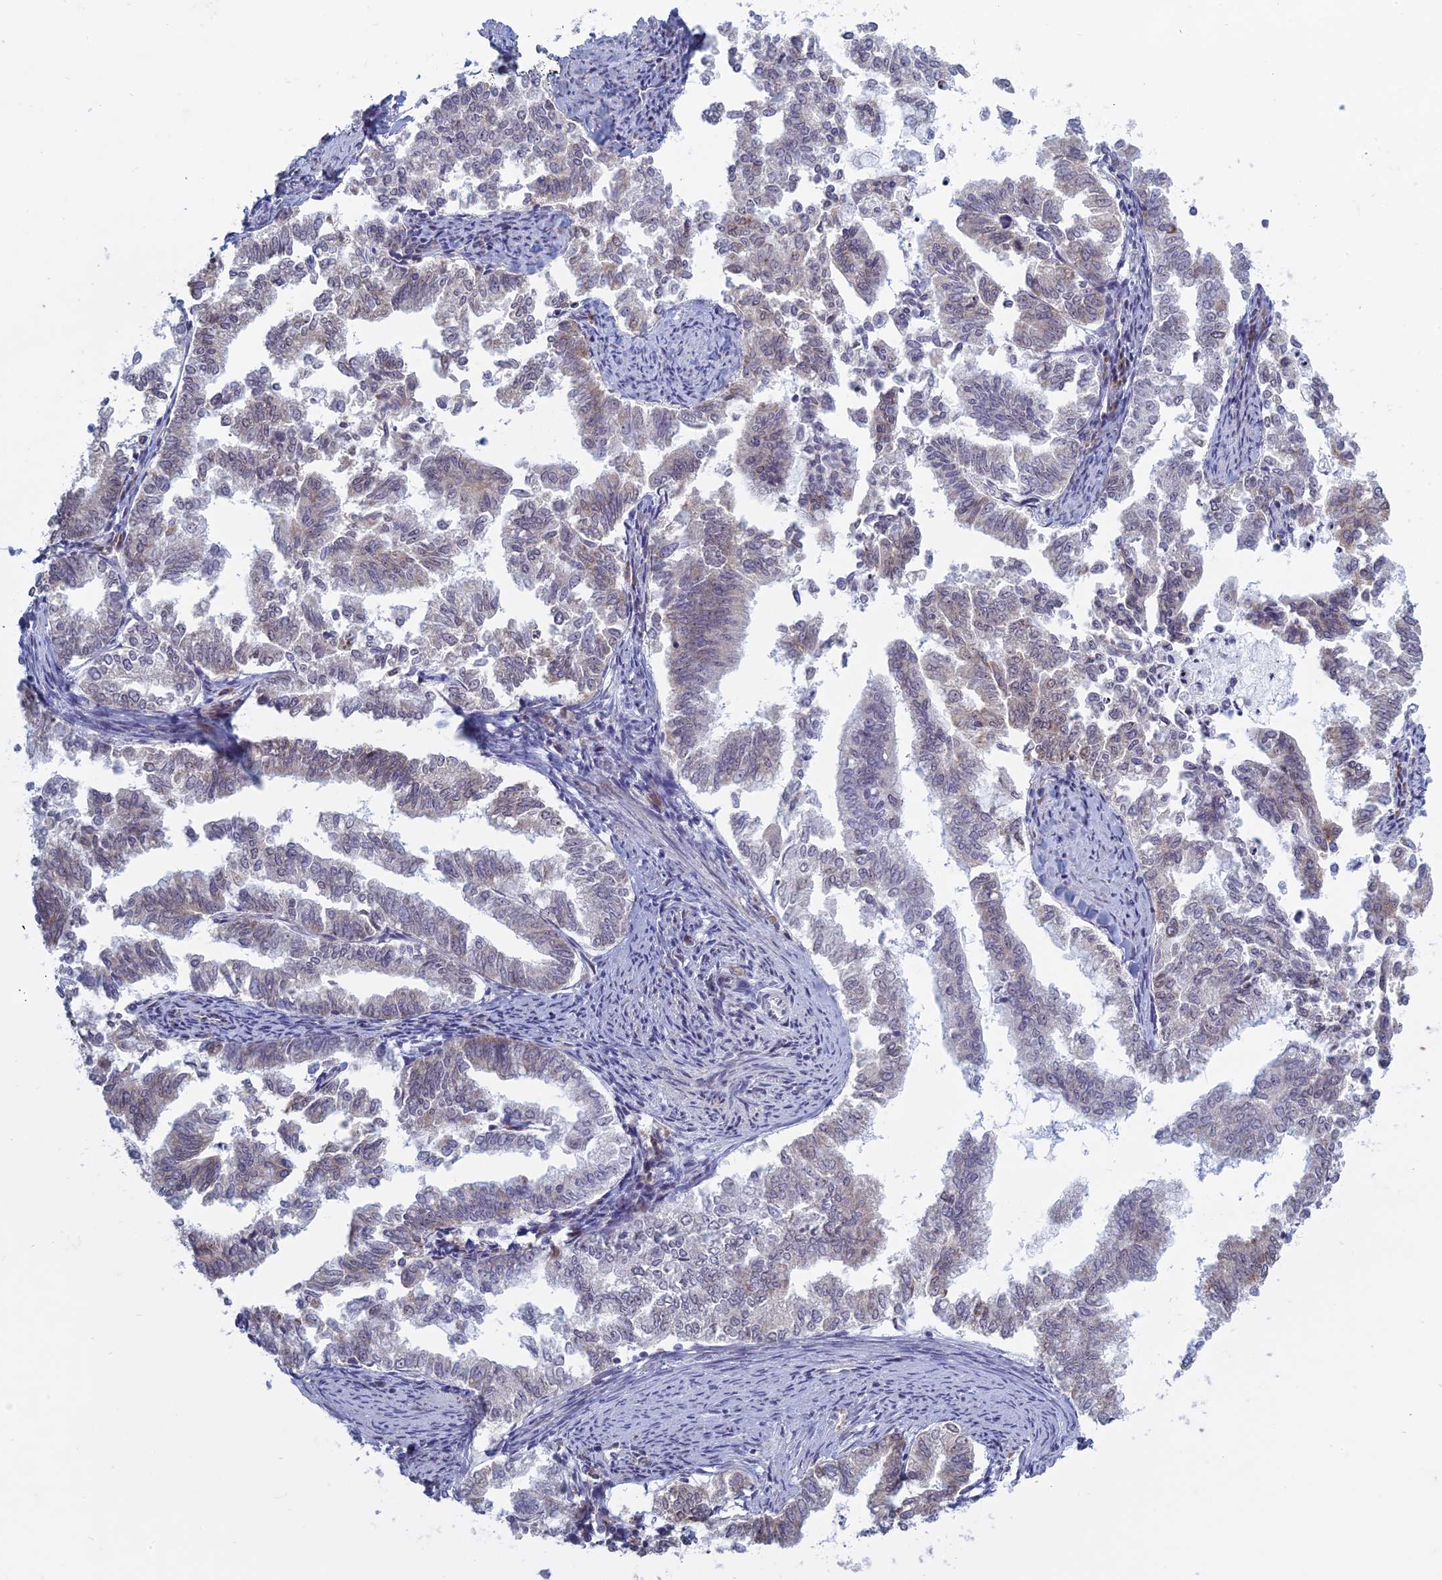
{"staining": {"intensity": "weak", "quantity": "25%-75%", "location": "cytoplasmic/membranous"}, "tissue": "endometrial cancer", "cell_type": "Tumor cells", "image_type": "cancer", "snomed": [{"axis": "morphology", "description": "Adenocarcinoma, NOS"}, {"axis": "topography", "description": "Endometrium"}], "caption": "IHC of endometrial adenocarcinoma reveals low levels of weak cytoplasmic/membranous positivity in about 25%-75% of tumor cells.", "gene": "RPS19BP1", "patient": {"sex": "female", "age": 79}}